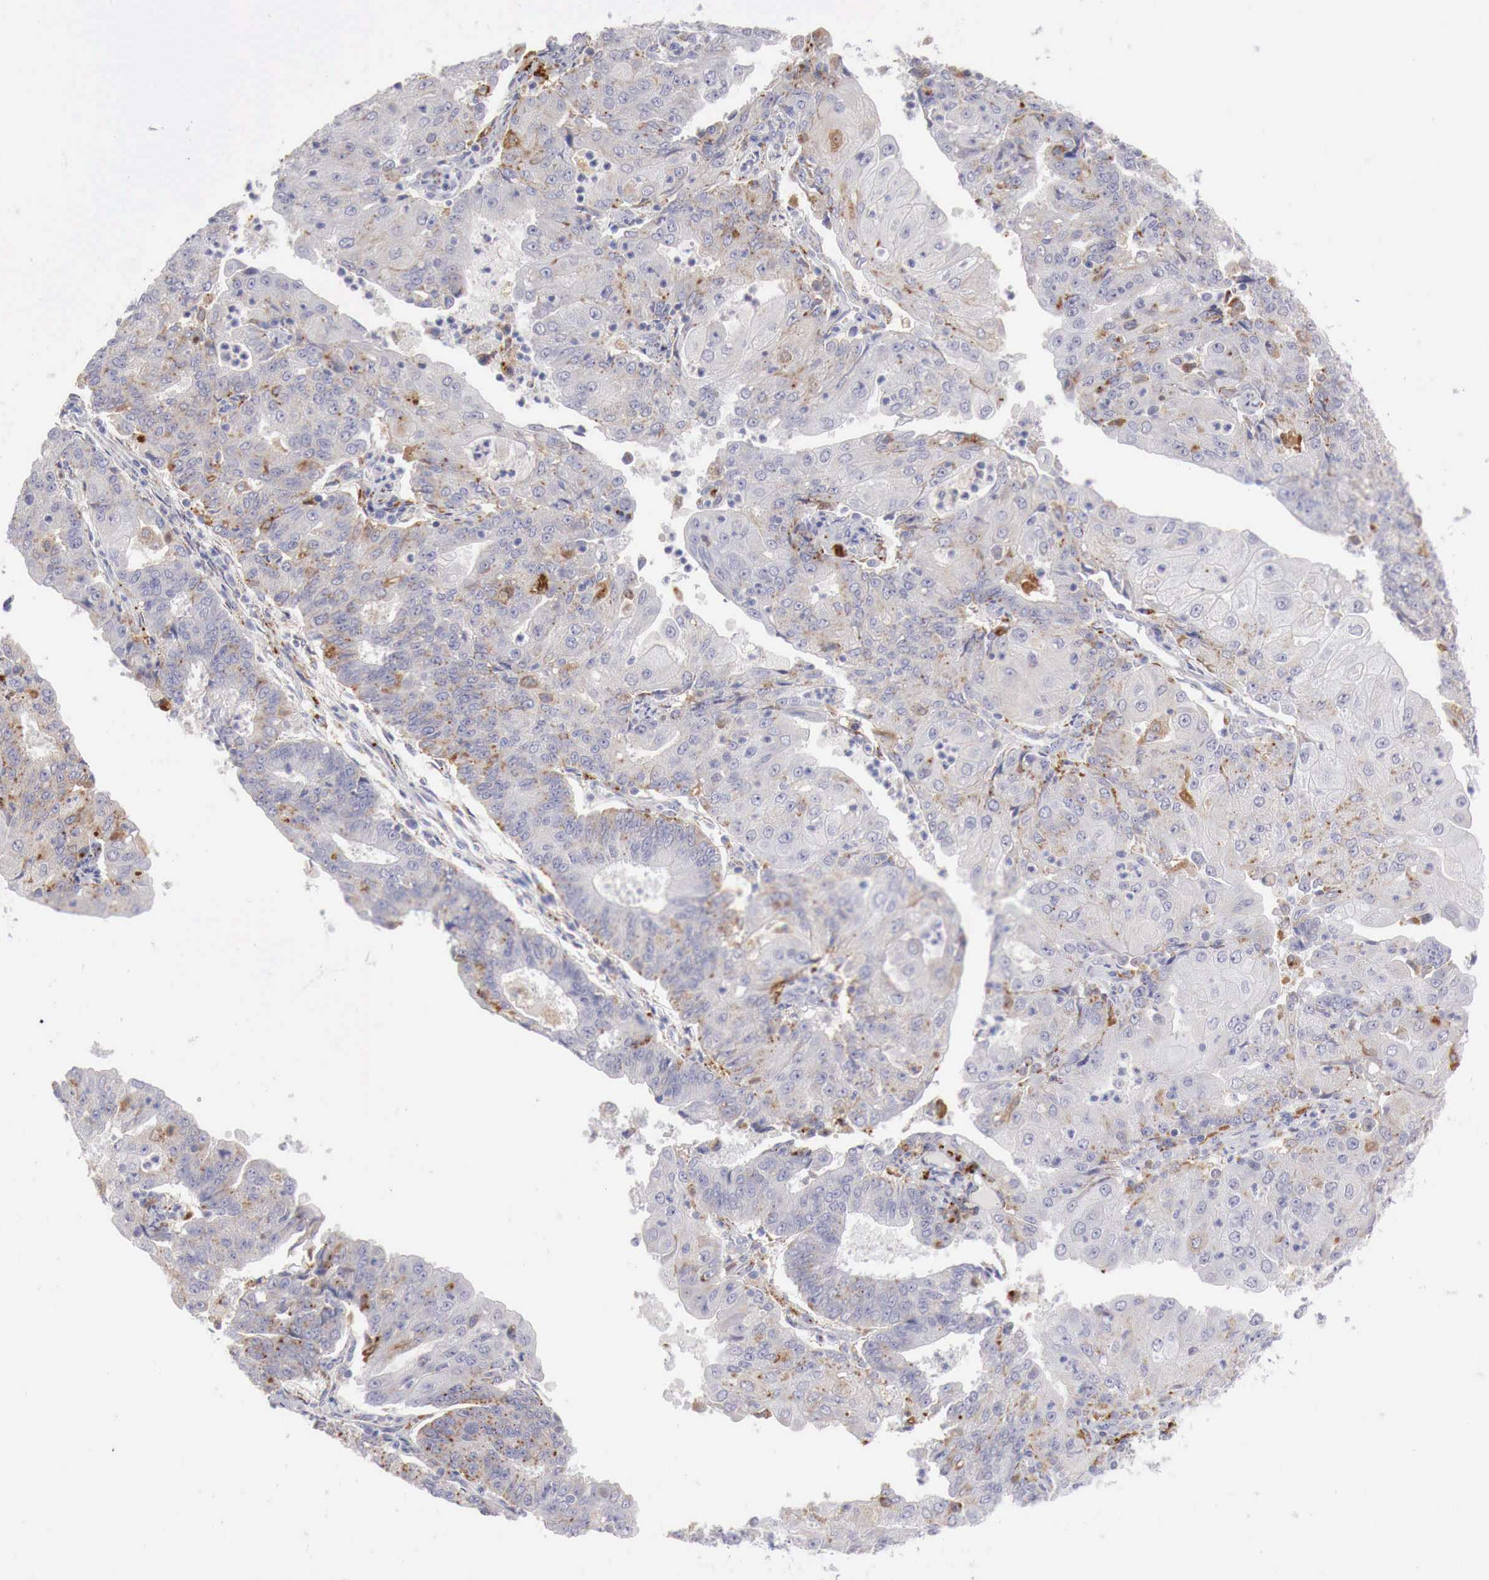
{"staining": {"intensity": "moderate", "quantity": "<25%", "location": "cytoplasmic/membranous"}, "tissue": "endometrial cancer", "cell_type": "Tumor cells", "image_type": "cancer", "snomed": [{"axis": "morphology", "description": "Adenocarcinoma, NOS"}, {"axis": "topography", "description": "Endometrium"}], "caption": "Protein analysis of adenocarcinoma (endometrial) tissue demonstrates moderate cytoplasmic/membranous expression in about <25% of tumor cells. The protein is stained brown, and the nuclei are stained in blue (DAB IHC with brightfield microscopy, high magnification).", "gene": "GLA", "patient": {"sex": "female", "age": 56}}